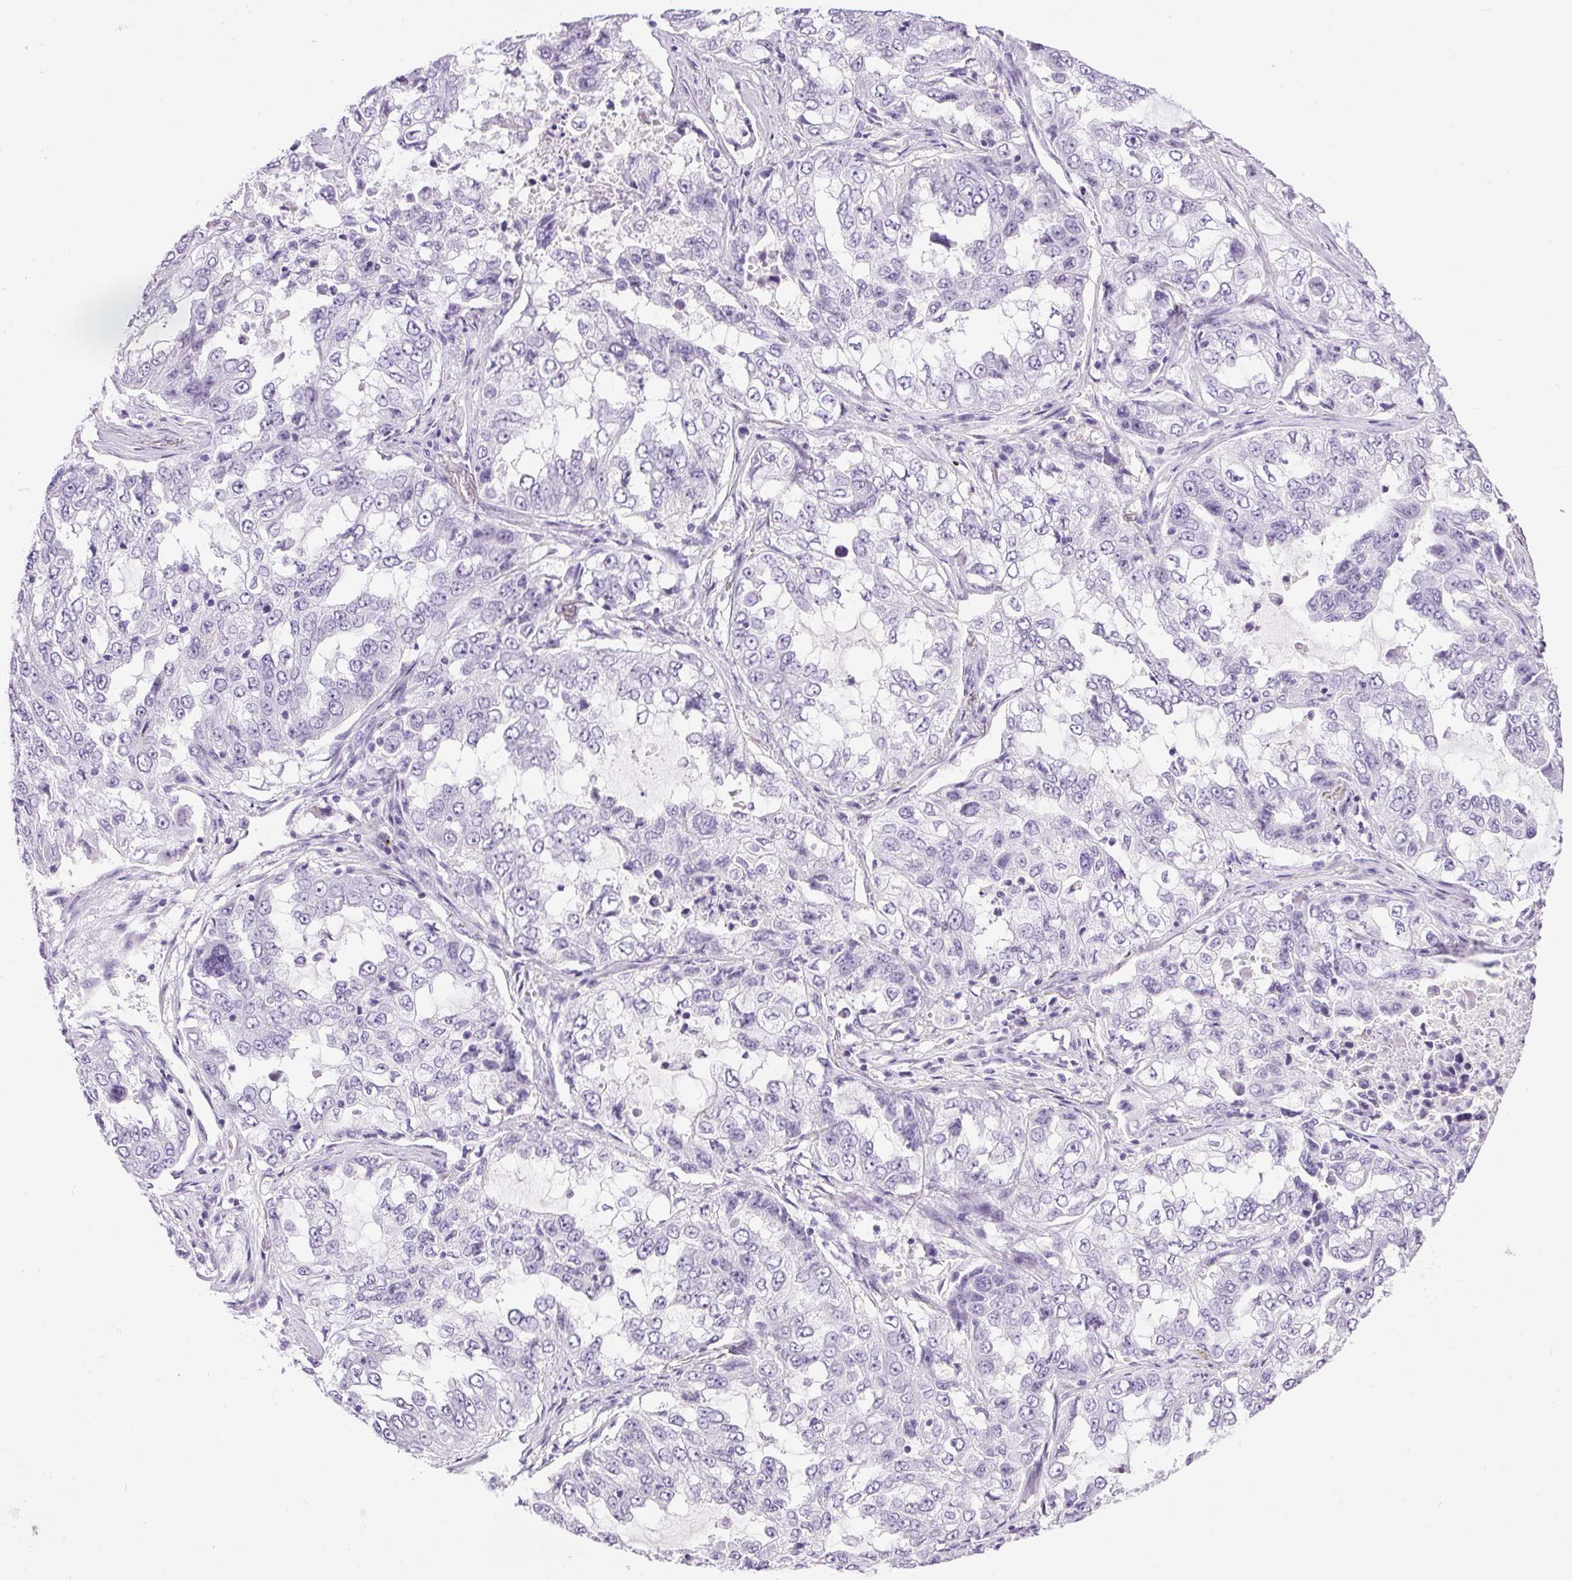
{"staining": {"intensity": "negative", "quantity": "none", "location": "none"}, "tissue": "lung cancer", "cell_type": "Tumor cells", "image_type": "cancer", "snomed": [{"axis": "morphology", "description": "Adenocarcinoma, NOS"}, {"axis": "topography", "description": "Lung"}], "caption": "Protein analysis of lung adenocarcinoma demonstrates no significant staining in tumor cells.", "gene": "C20orf85", "patient": {"sex": "female", "age": 61}}